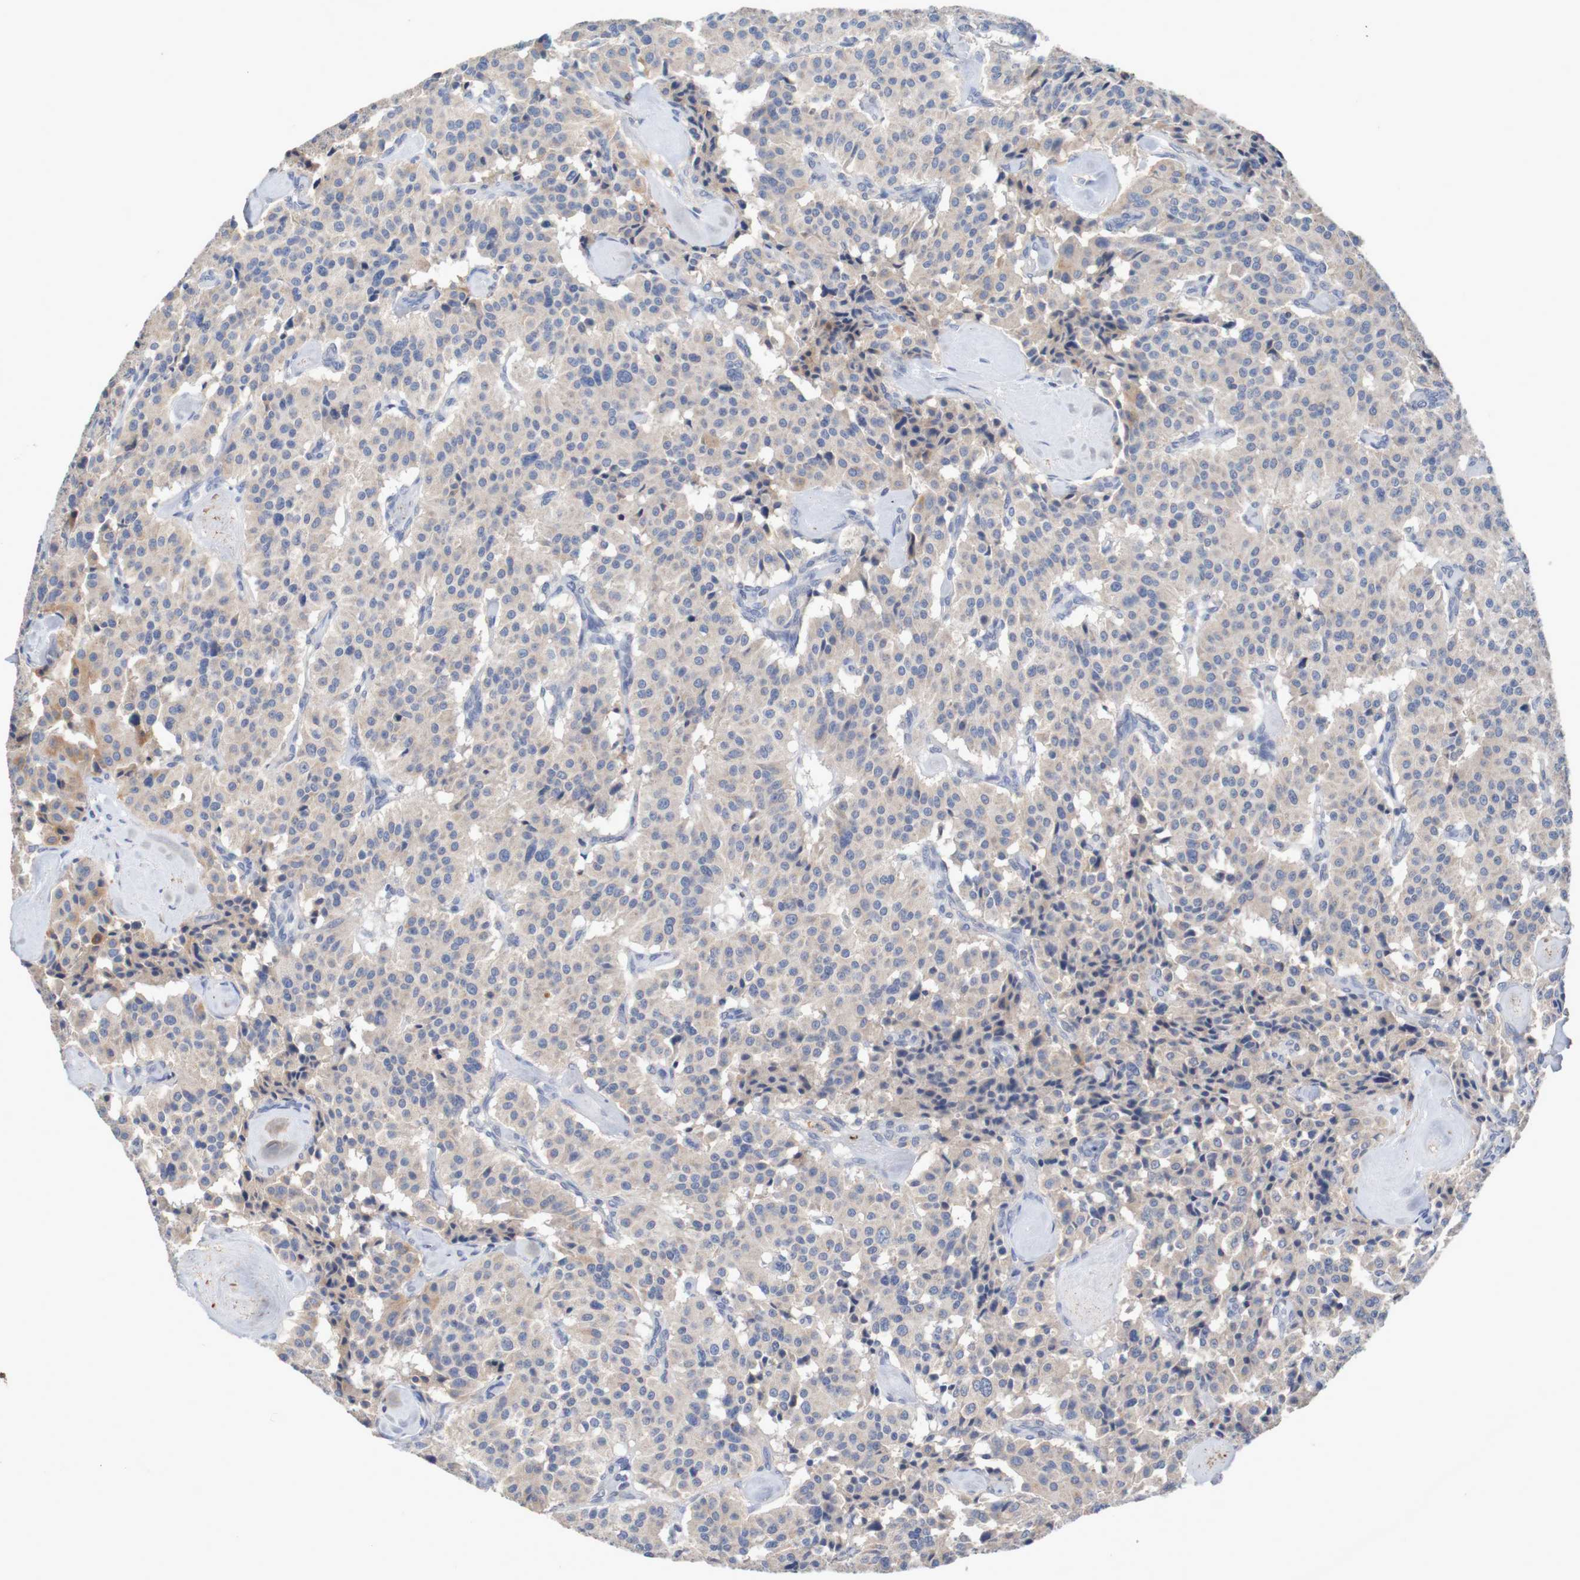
{"staining": {"intensity": "moderate", "quantity": "<25%", "location": "cytoplasmic/membranous"}, "tissue": "carcinoid", "cell_type": "Tumor cells", "image_type": "cancer", "snomed": [{"axis": "morphology", "description": "Carcinoid, malignant, NOS"}, {"axis": "topography", "description": "Lung"}], "caption": "Protein staining of carcinoid (malignant) tissue shows moderate cytoplasmic/membranous expression in about <25% of tumor cells.", "gene": "LTA", "patient": {"sex": "male", "age": 30}}